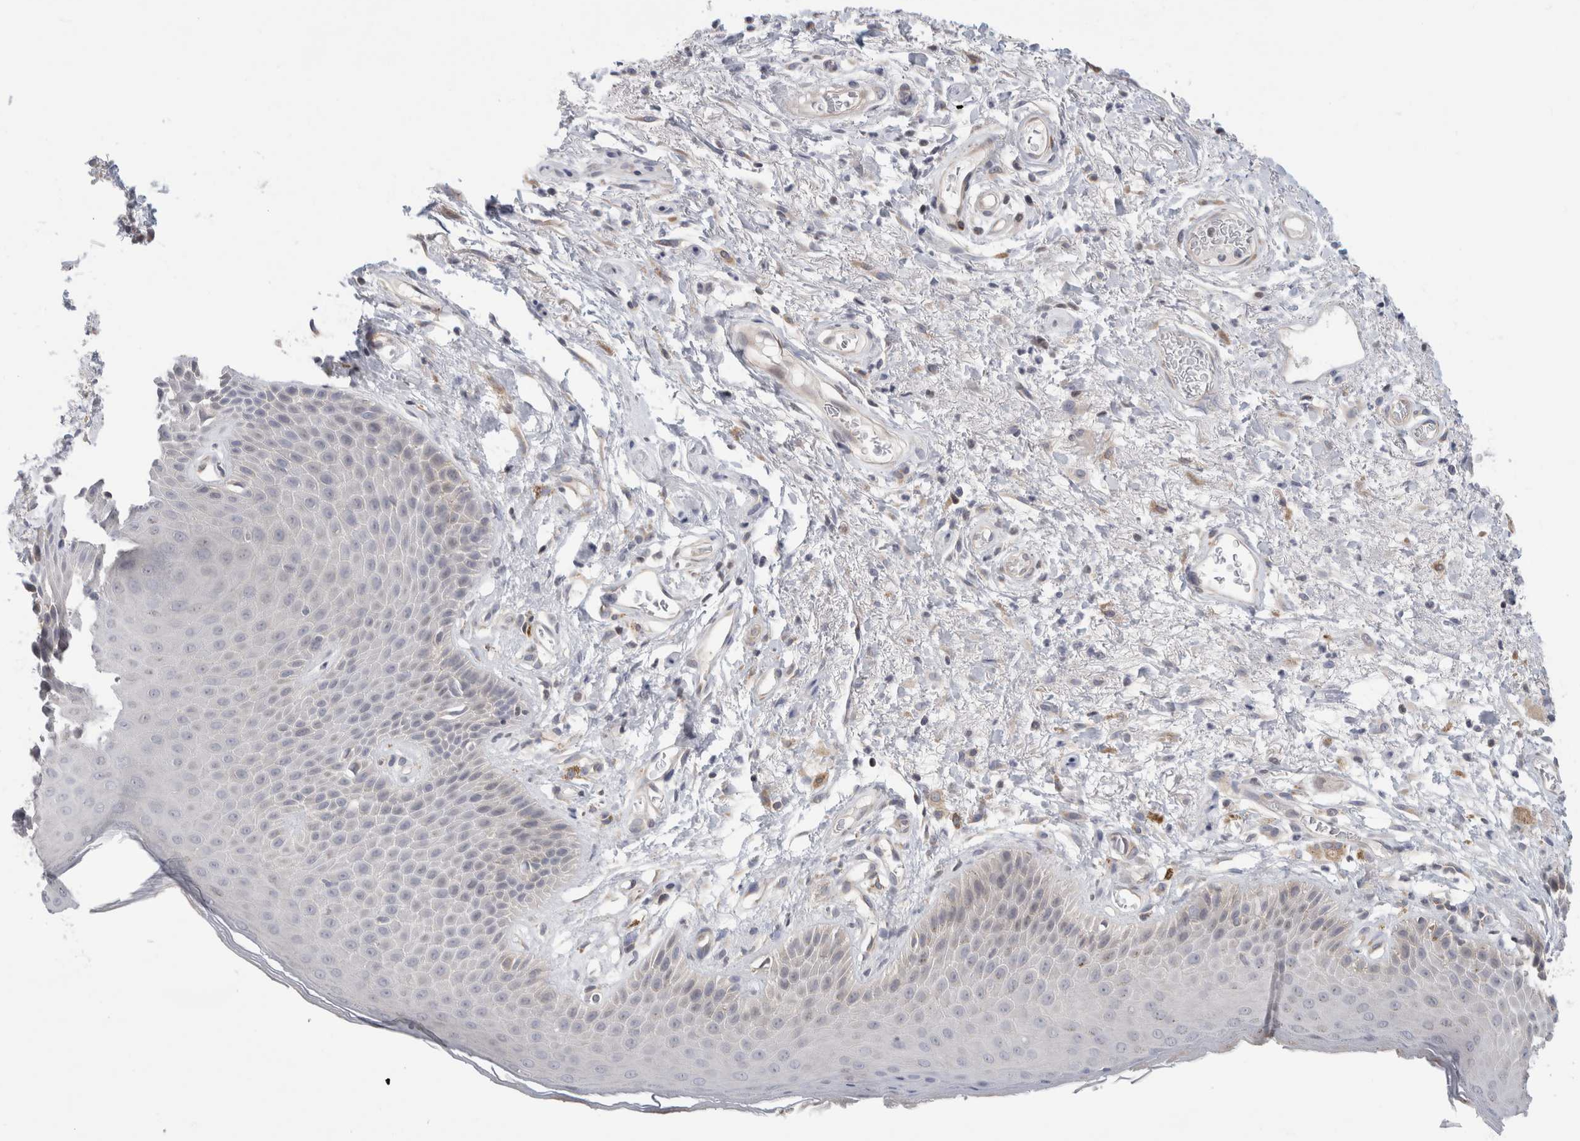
{"staining": {"intensity": "weak", "quantity": "<25%", "location": "cytoplasmic/membranous"}, "tissue": "skin", "cell_type": "Epidermal cells", "image_type": "normal", "snomed": [{"axis": "morphology", "description": "Normal tissue, NOS"}, {"axis": "topography", "description": "Anal"}], "caption": "An IHC image of benign skin is shown. There is no staining in epidermal cells of skin. (DAB immunohistochemistry visualized using brightfield microscopy, high magnification).", "gene": "SYTL5", "patient": {"sex": "male", "age": 74}}